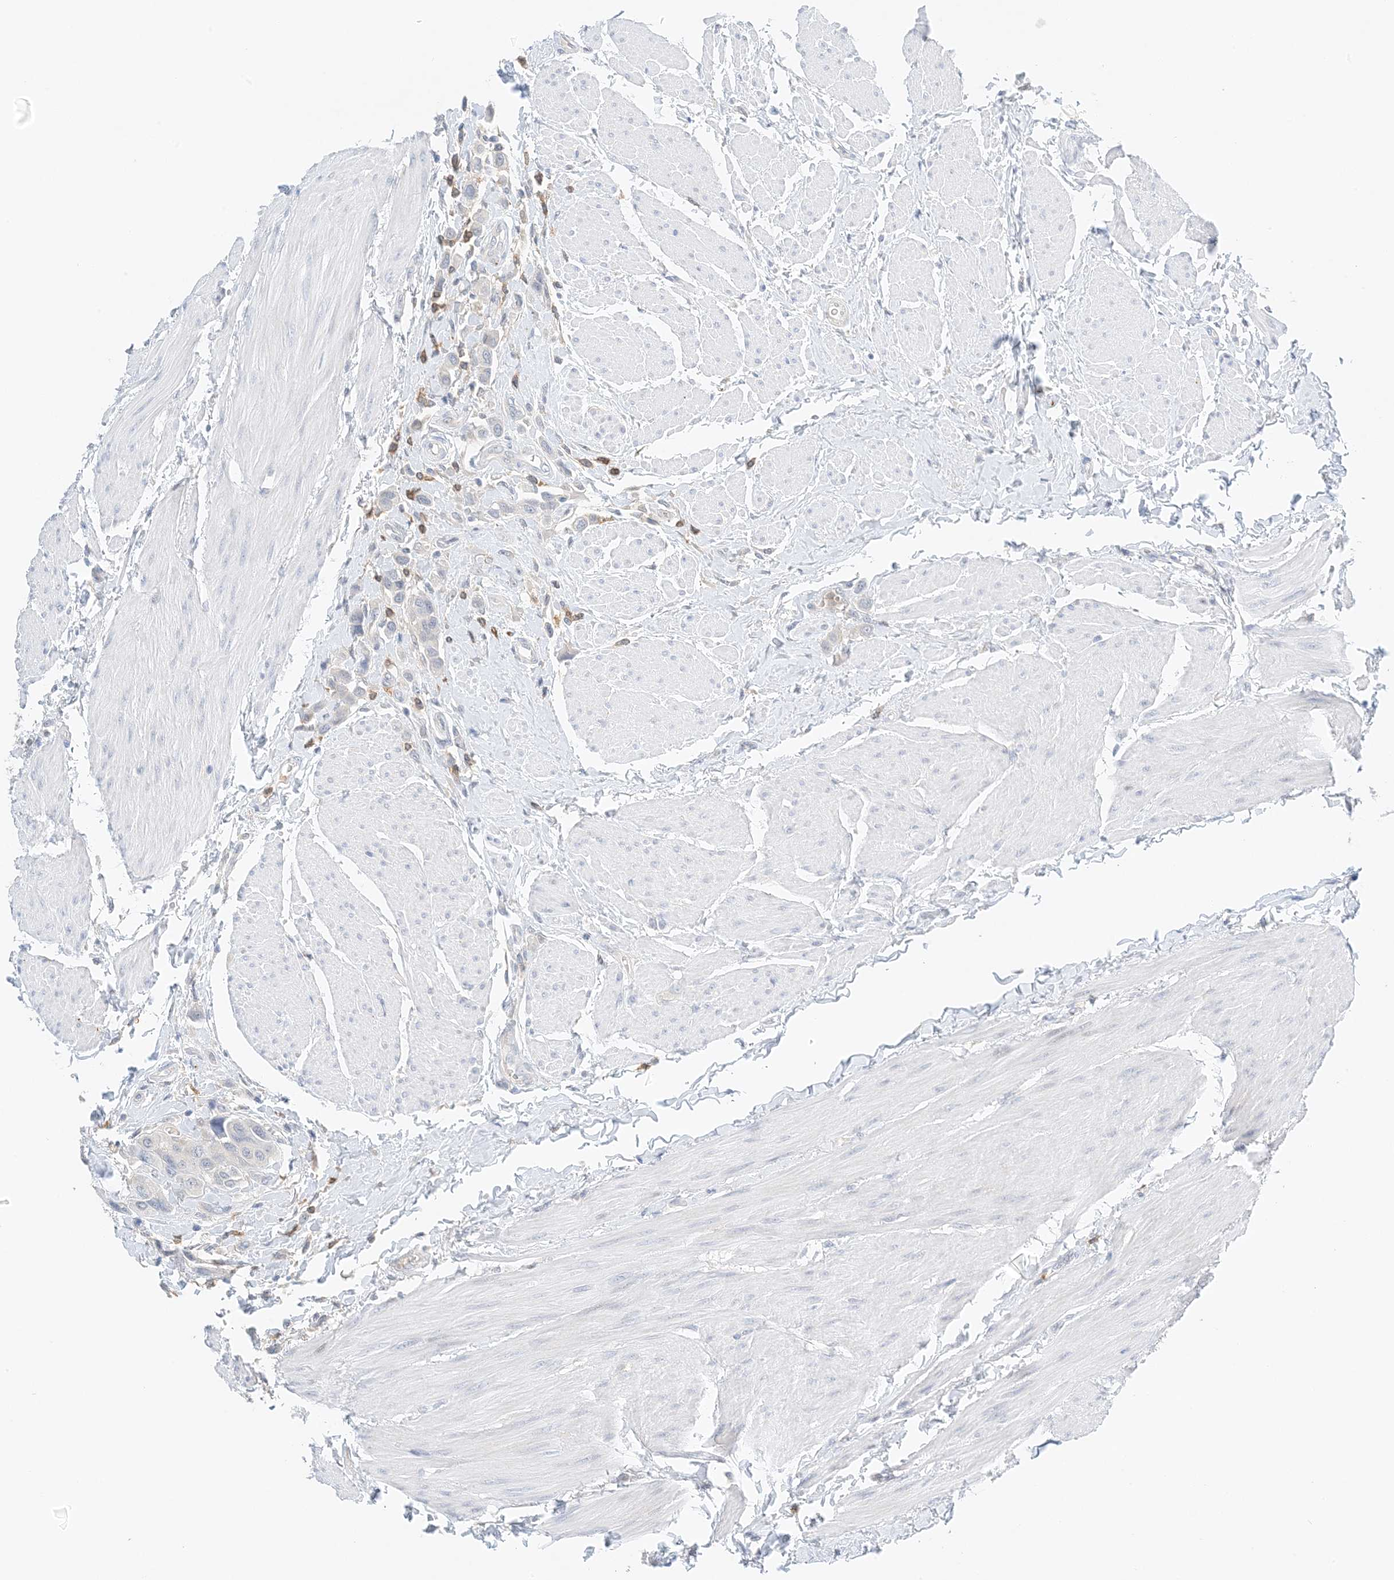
{"staining": {"intensity": "negative", "quantity": "none", "location": "none"}, "tissue": "urothelial cancer", "cell_type": "Tumor cells", "image_type": "cancer", "snomed": [{"axis": "morphology", "description": "Urothelial carcinoma, High grade"}, {"axis": "topography", "description": "Urinary bladder"}], "caption": "A micrograph of human urothelial cancer is negative for staining in tumor cells.", "gene": "KIFBP", "patient": {"sex": "male", "age": 50}}